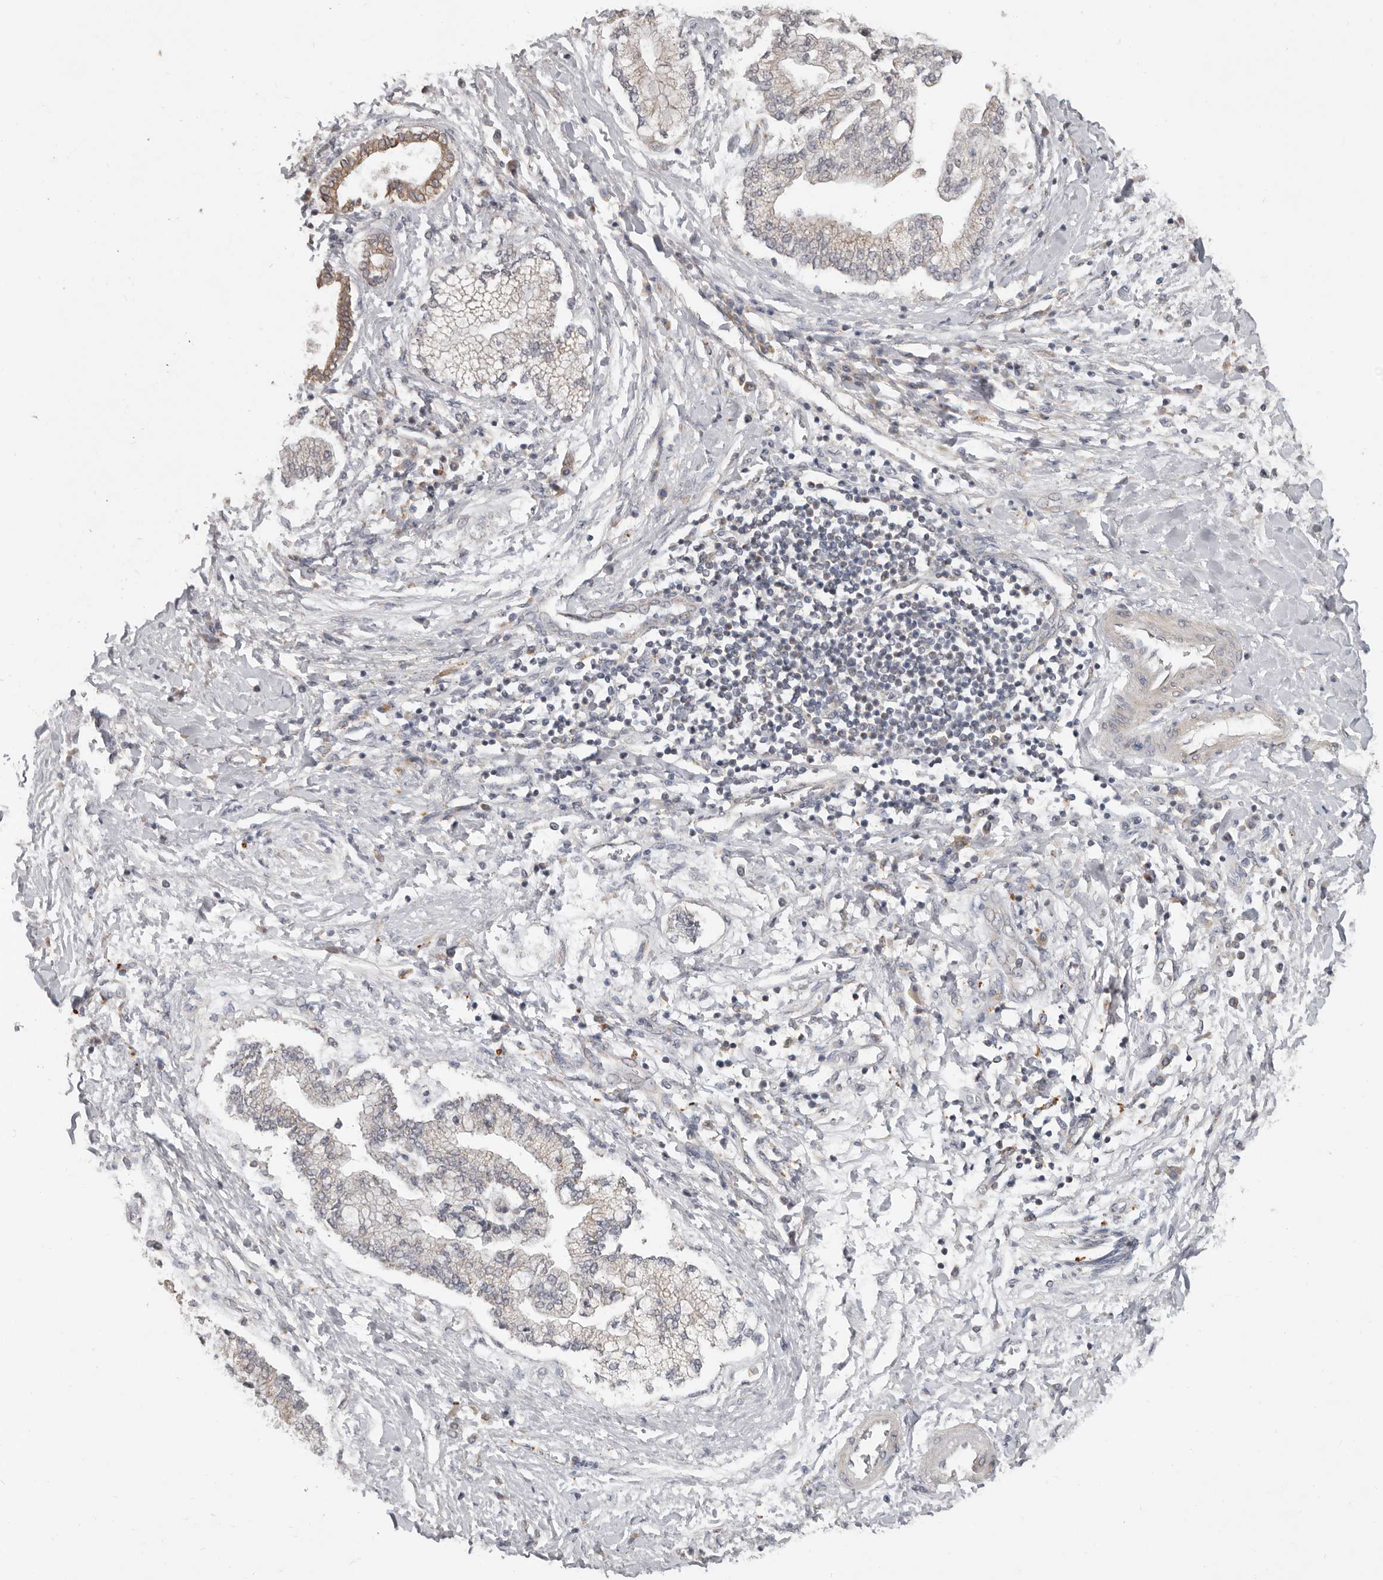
{"staining": {"intensity": "weak", "quantity": "<25%", "location": "cytoplasmic/membranous"}, "tissue": "liver cancer", "cell_type": "Tumor cells", "image_type": "cancer", "snomed": [{"axis": "morphology", "description": "Cholangiocarcinoma"}, {"axis": "topography", "description": "Liver"}], "caption": "IHC histopathology image of liver cancer (cholangiocarcinoma) stained for a protein (brown), which demonstrates no expression in tumor cells.", "gene": "UNK", "patient": {"sex": "male", "age": 50}}